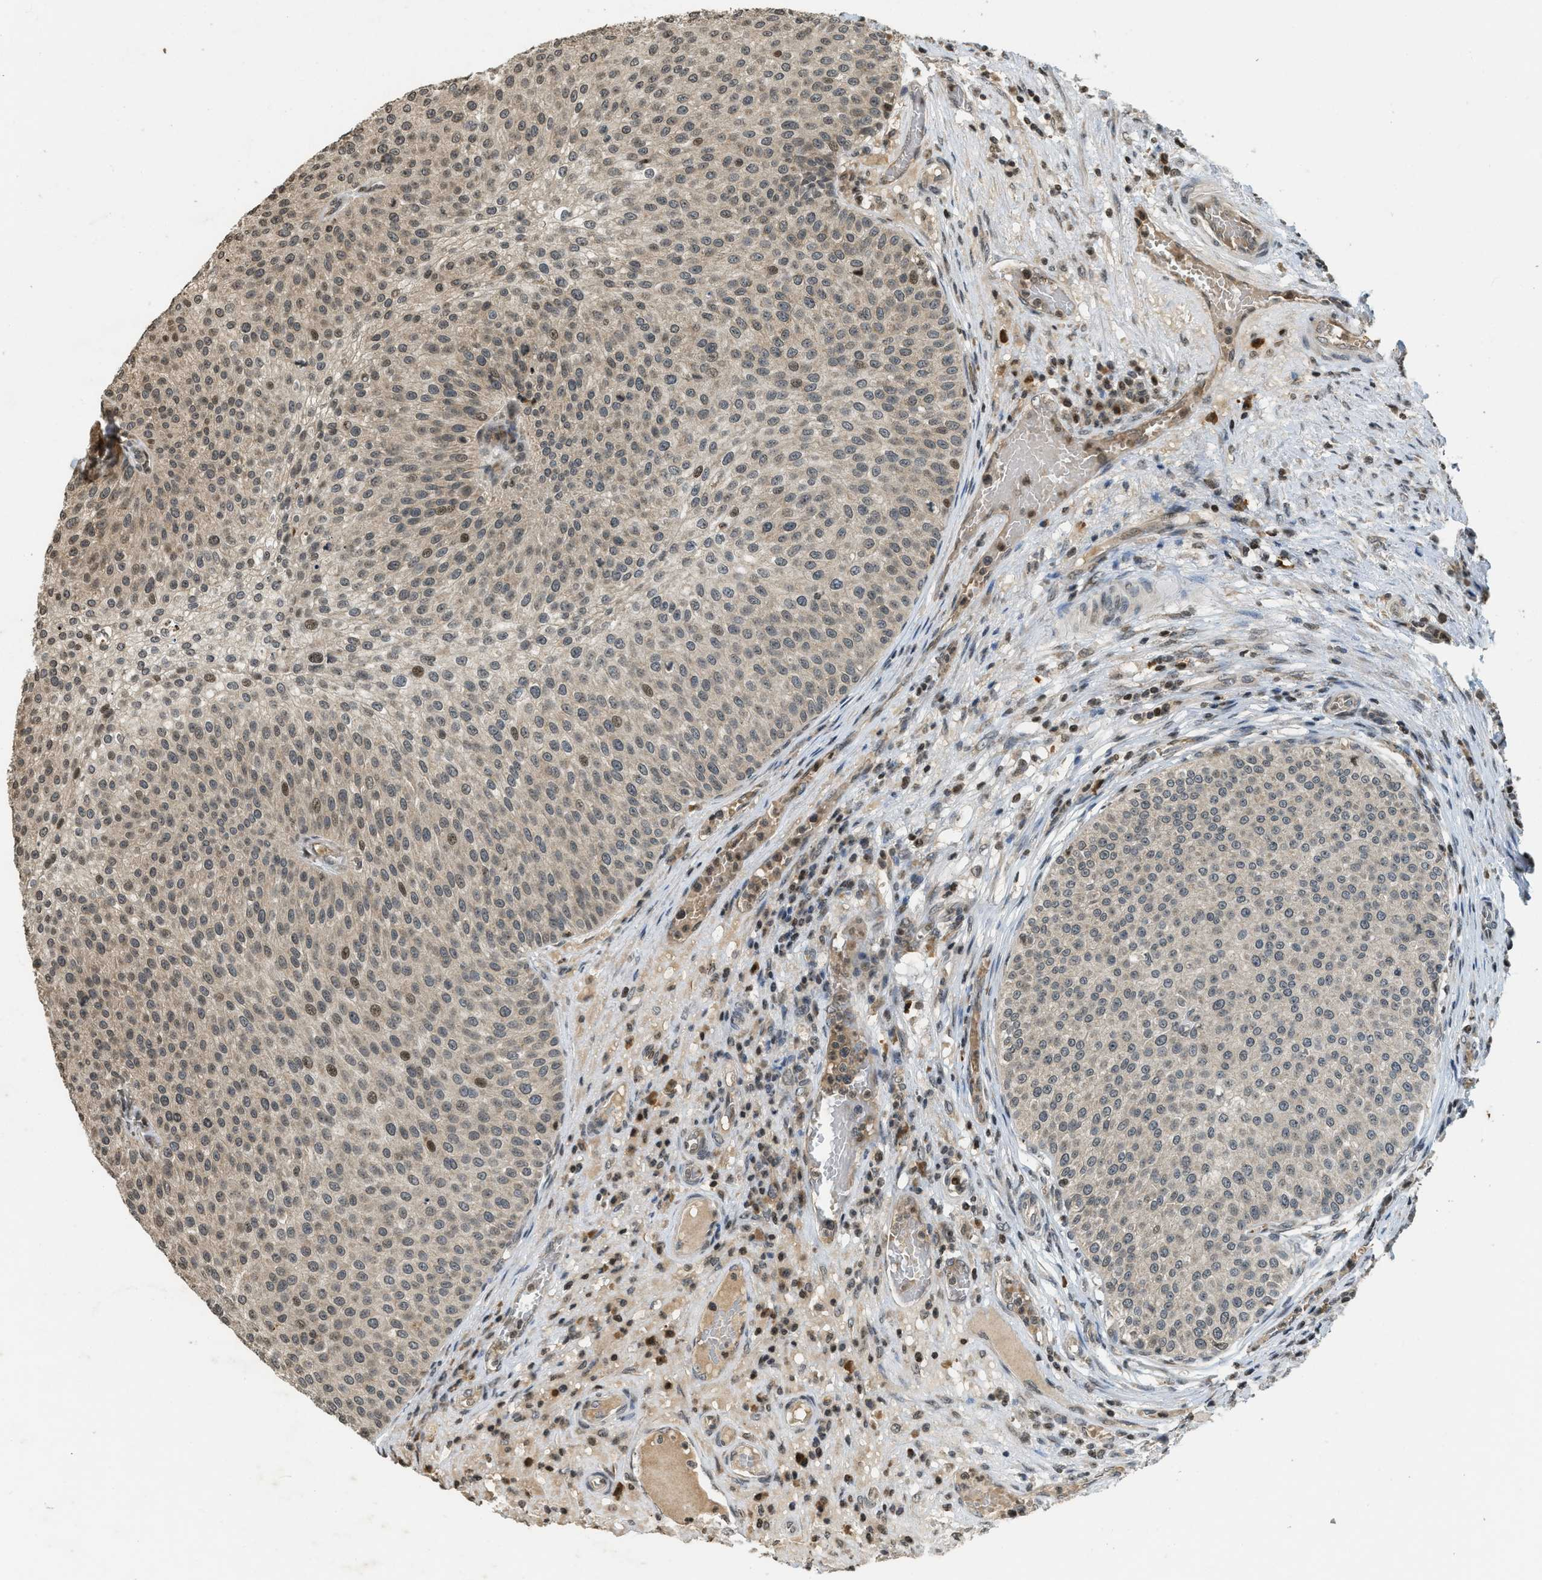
{"staining": {"intensity": "moderate", "quantity": "<25%", "location": "cytoplasmic/membranous,nuclear"}, "tissue": "urothelial cancer", "cell_type": "Tumor cells", "image_type": "cancer", "snomed": [{"axis": "morphology", "description": "Urothelial carcinoma, Low grade"}, {"axis": "topography", "description": "Smooth muscle"}, {"axis": "topography", "description": "Urinary bladder"}], "caption": "Immunohistochemical staining of urothelial cancer reveals moderate cytoplasmic/membranous and nuclear protein positivity in about <25% of tumor cells.", "gene": "SIAH1", "patient": {"sex": "male", "age": 60}}